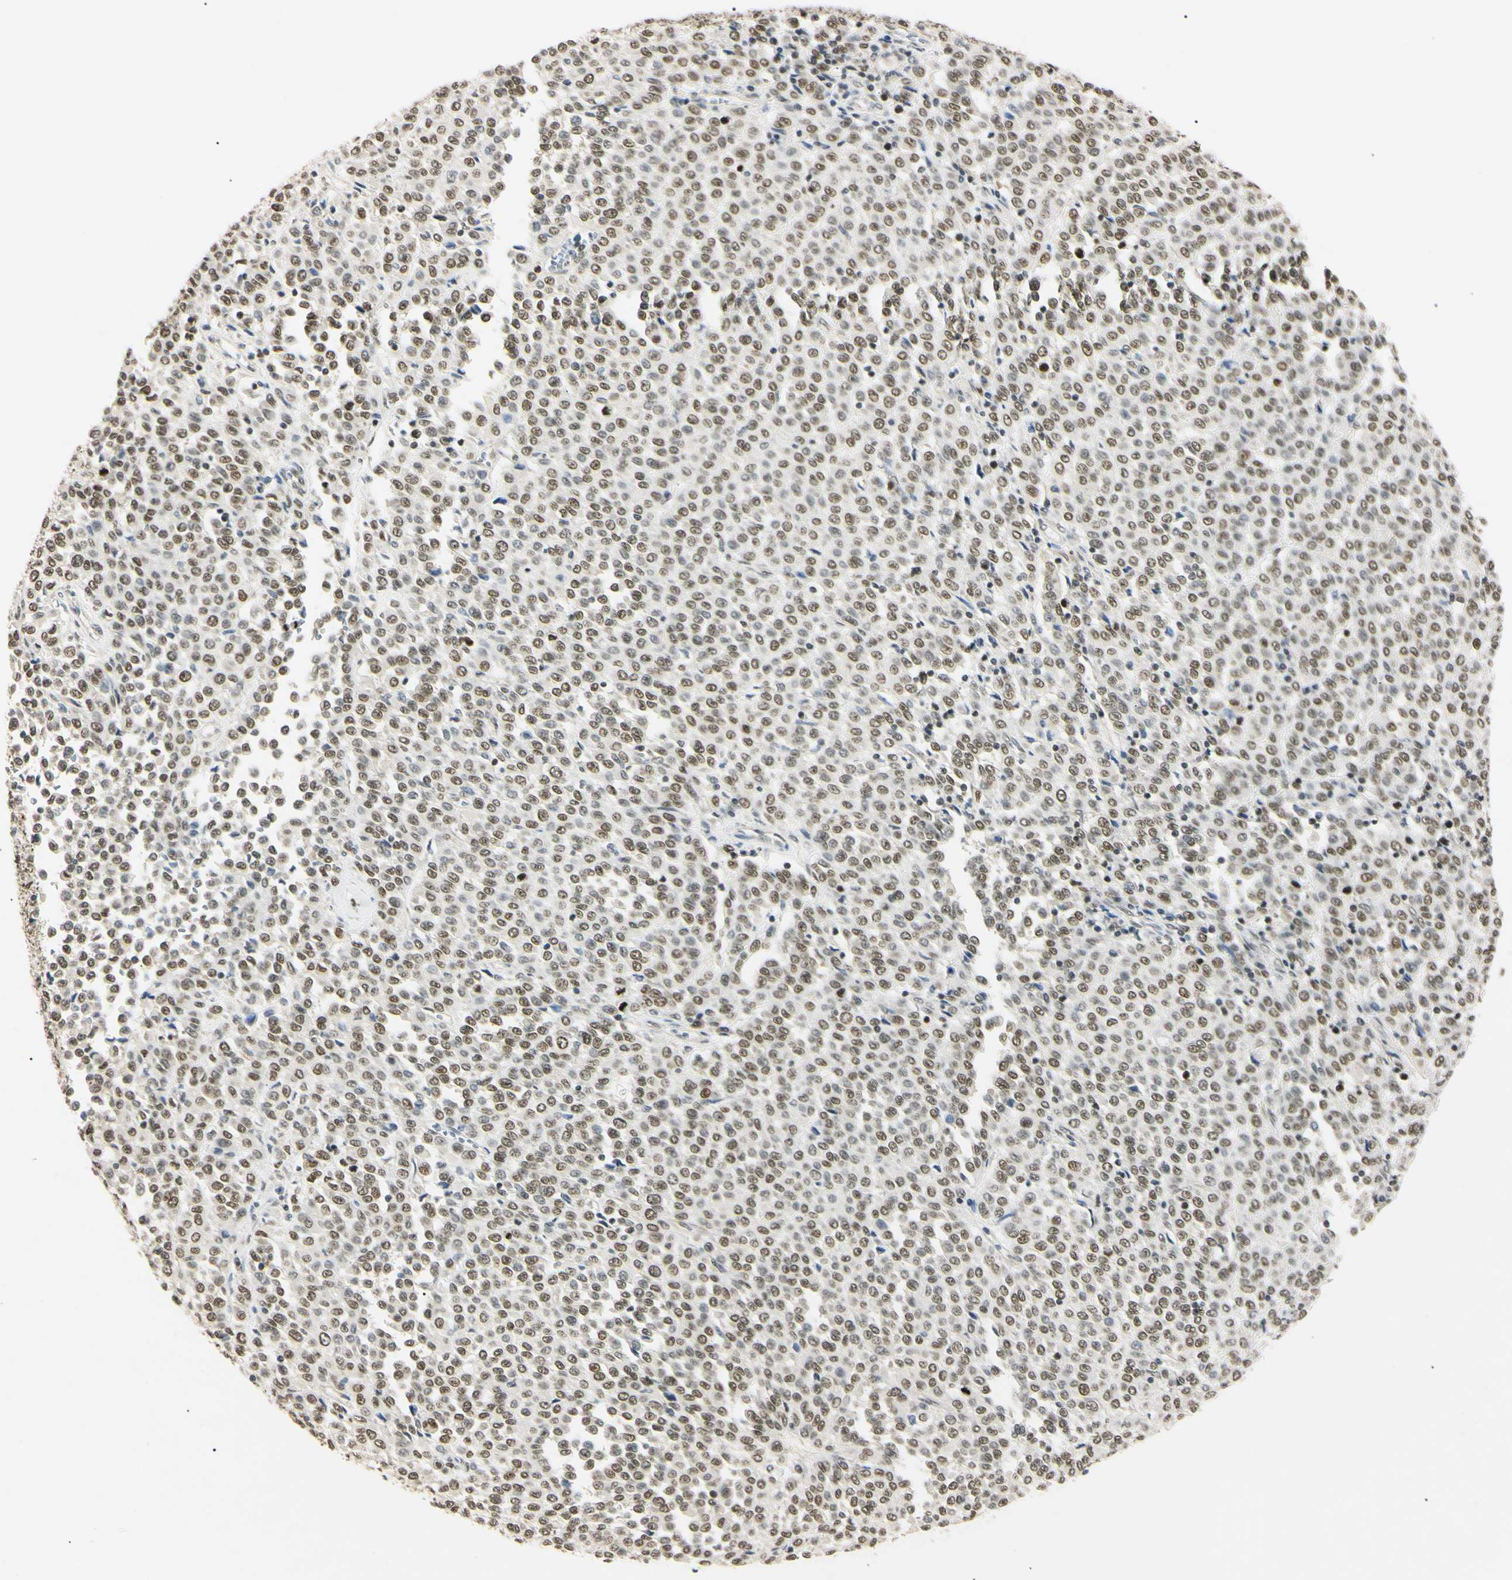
{"staining": {"intensity": "moderate", "quantity": ">75%", "location": "nuclear"}, "tissue": "melanoma", "cell_type": "Tumor cells", "image_type": "cancer", "snomed": [{"axis": "morphology", "description": "Malignant melanoma, Metastatic site"}, {"axis": "topography", "description": "Pancreas"}], "caption": "Malignant melanoma (metastatic site) stained for a protein (brown) demonstrates moderate nuclear positive positivity in approximately >75% of tumor cells.", "gene": "SMARCA5", "patient": {"sex": "female", "age": 30}}